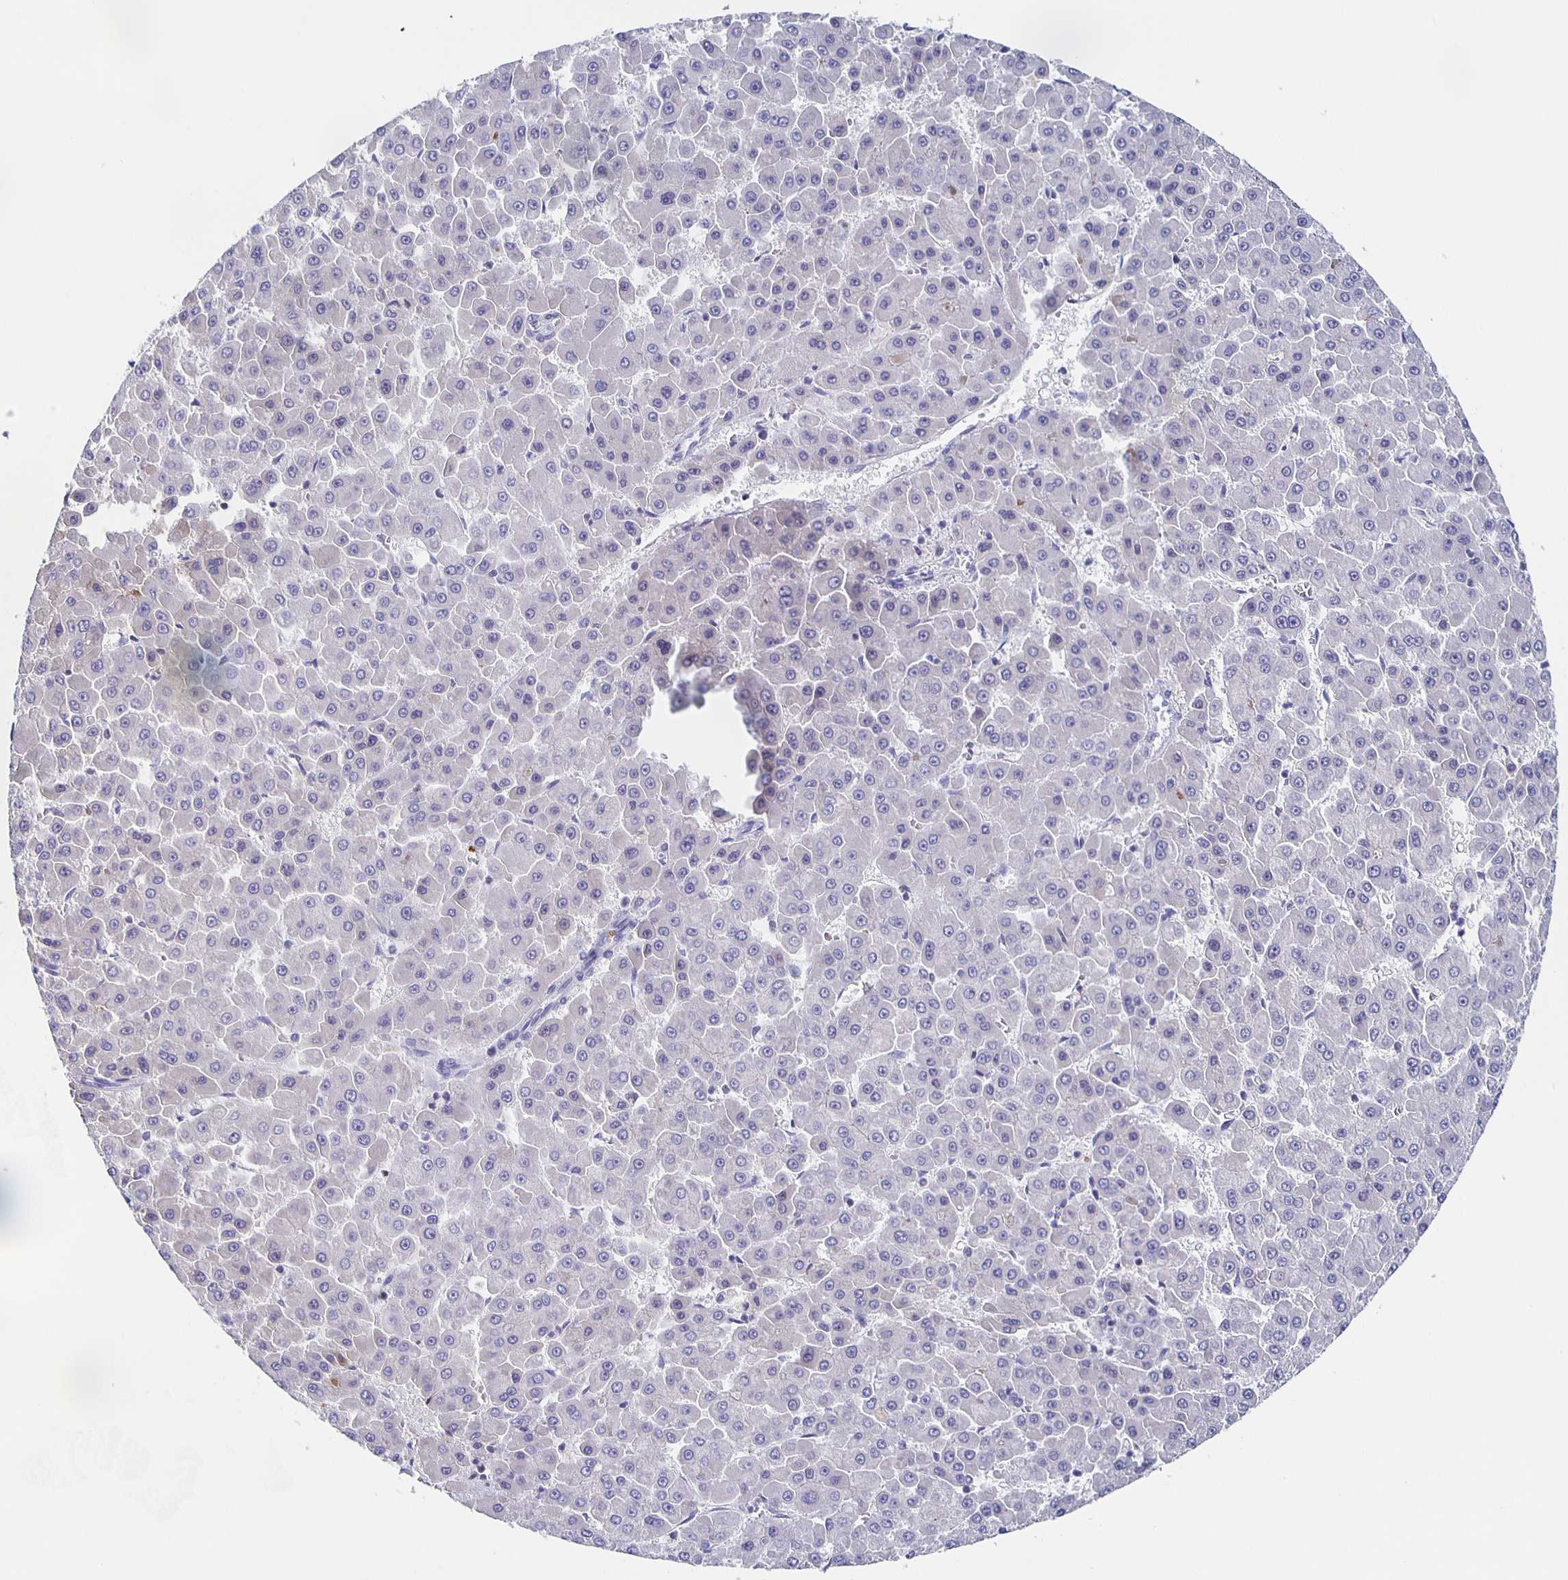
{"staining": {"intensity": "negative", "quantity": "none", "location": "none"}, "tissue": "liver cancer", "cell_type": "Tumor cells", "image_type": "cancer", "snomed": [{"axis": "morphology", "description": "Carcinoma, Hepatocellular, NOS"}, {"axis": "topography", "description": "Liver"}], "caption": "IHC histopathology image of neoplastic tissue: liver cancer stained with DAB (3,3'-diaminobenzidine) demonstrates no significant protein staining in tumor cells.", "gene": "FGA", "patient": {"sex": "male", "age": 78}}